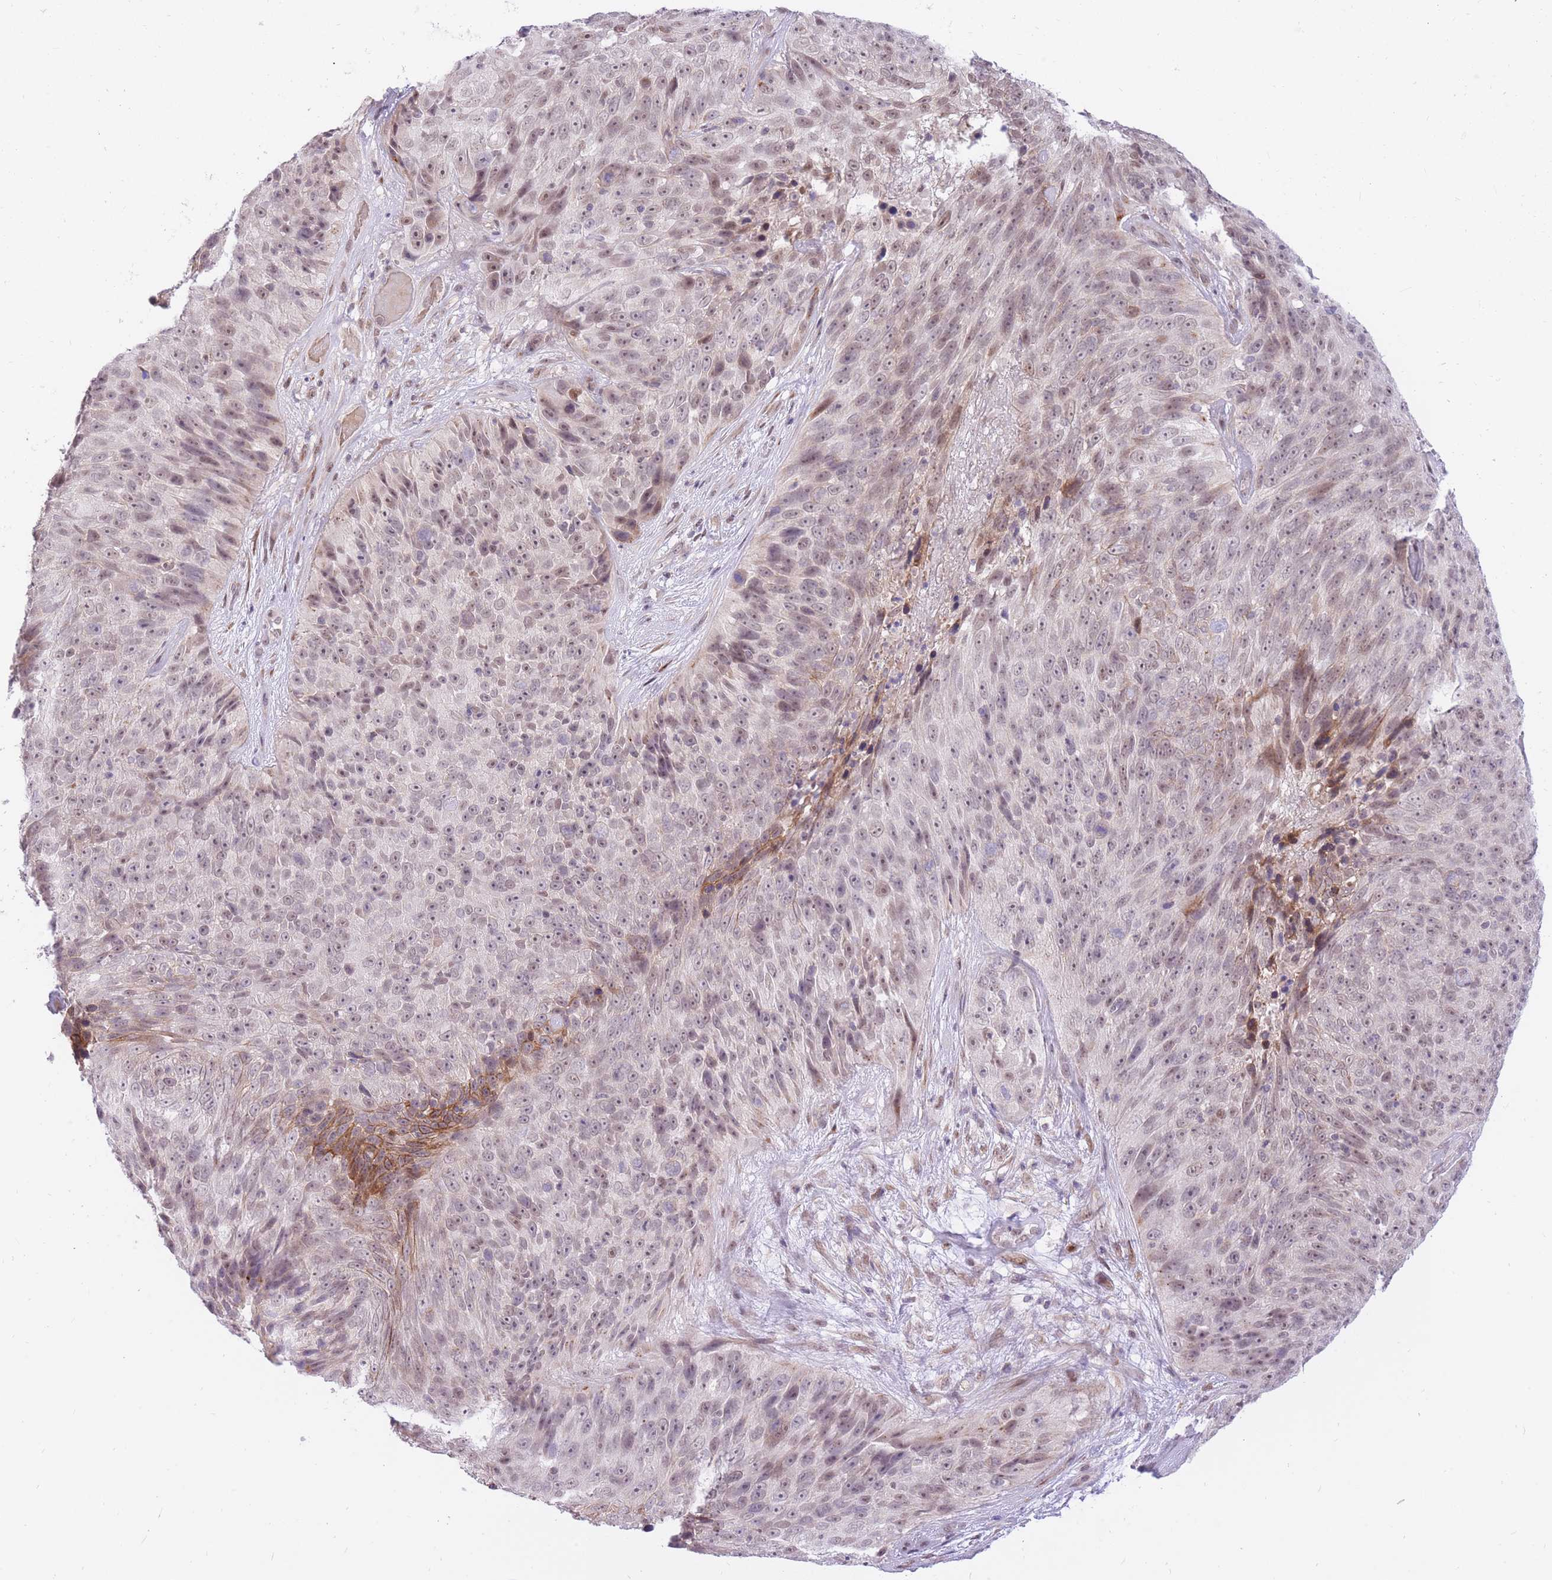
{"staining": {"intensity": "moderate", "quantity": "<25%", "location": "cytoplasmic/membranous,nuclear"}, "tissue": "skin cancer", "cell_type": "Tumor cells", "image_type": "cancer", "snomed": [{"axis": "morphology", "description": "Squamous cell carcinoma, NOS"}, {"axis": "topography", "description": "Skin"}], "caption": "Human skin cancer (squamous cell carcinoma) stained with a protein marker demonstrates moderate staining in tumor cells.", "gene": "MINDY2", "patient": {"sex": "female", "age": 87}}